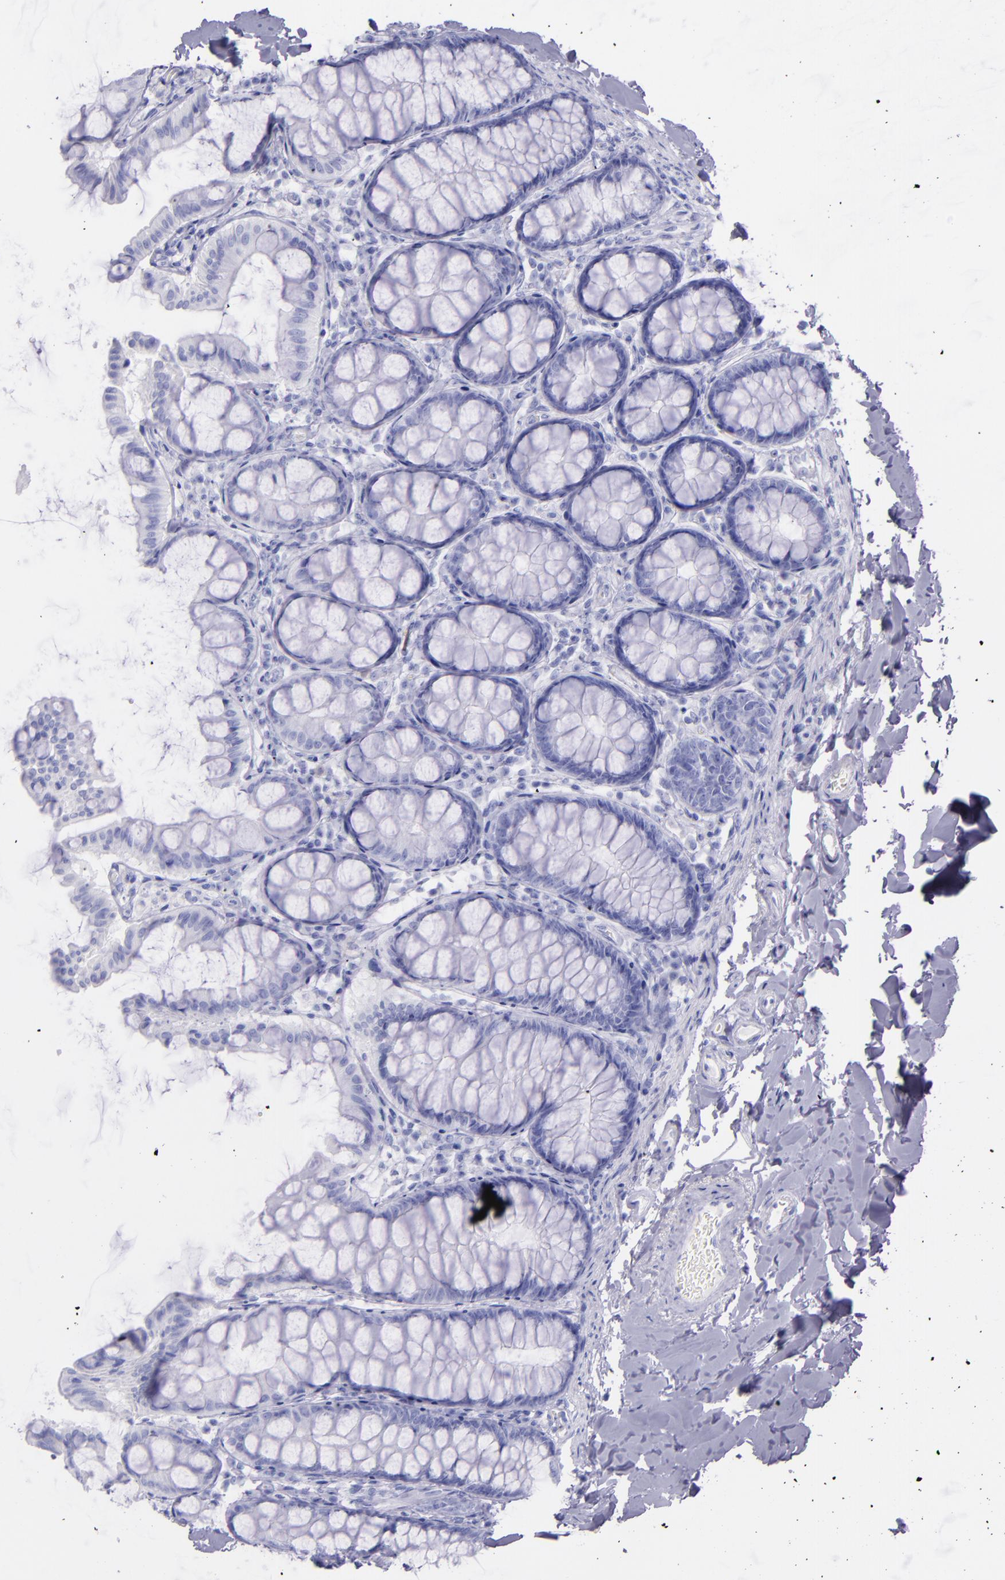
{"staining": {"intensity": "negative", "quantity": "none", "location": "none"}, "tissue": "colon", "cell_type": "Endothelial cells", "image_type": "normal", "snomed": [{"axis": "morphology", "description": "Normal tissue, NOS"}, {"axis": "topography", "description": "Colon"}], "caption": "DAB (3,3'-diaminobenzidine) immunohistochemical staining of benign colon displays no significant staining in endothelial cells. (Immunohistochemistry (ihc), brightfield microscopy, high magnification).", "gene": "SFTPA2", "patient": {"sex": "female", "age": 61}}